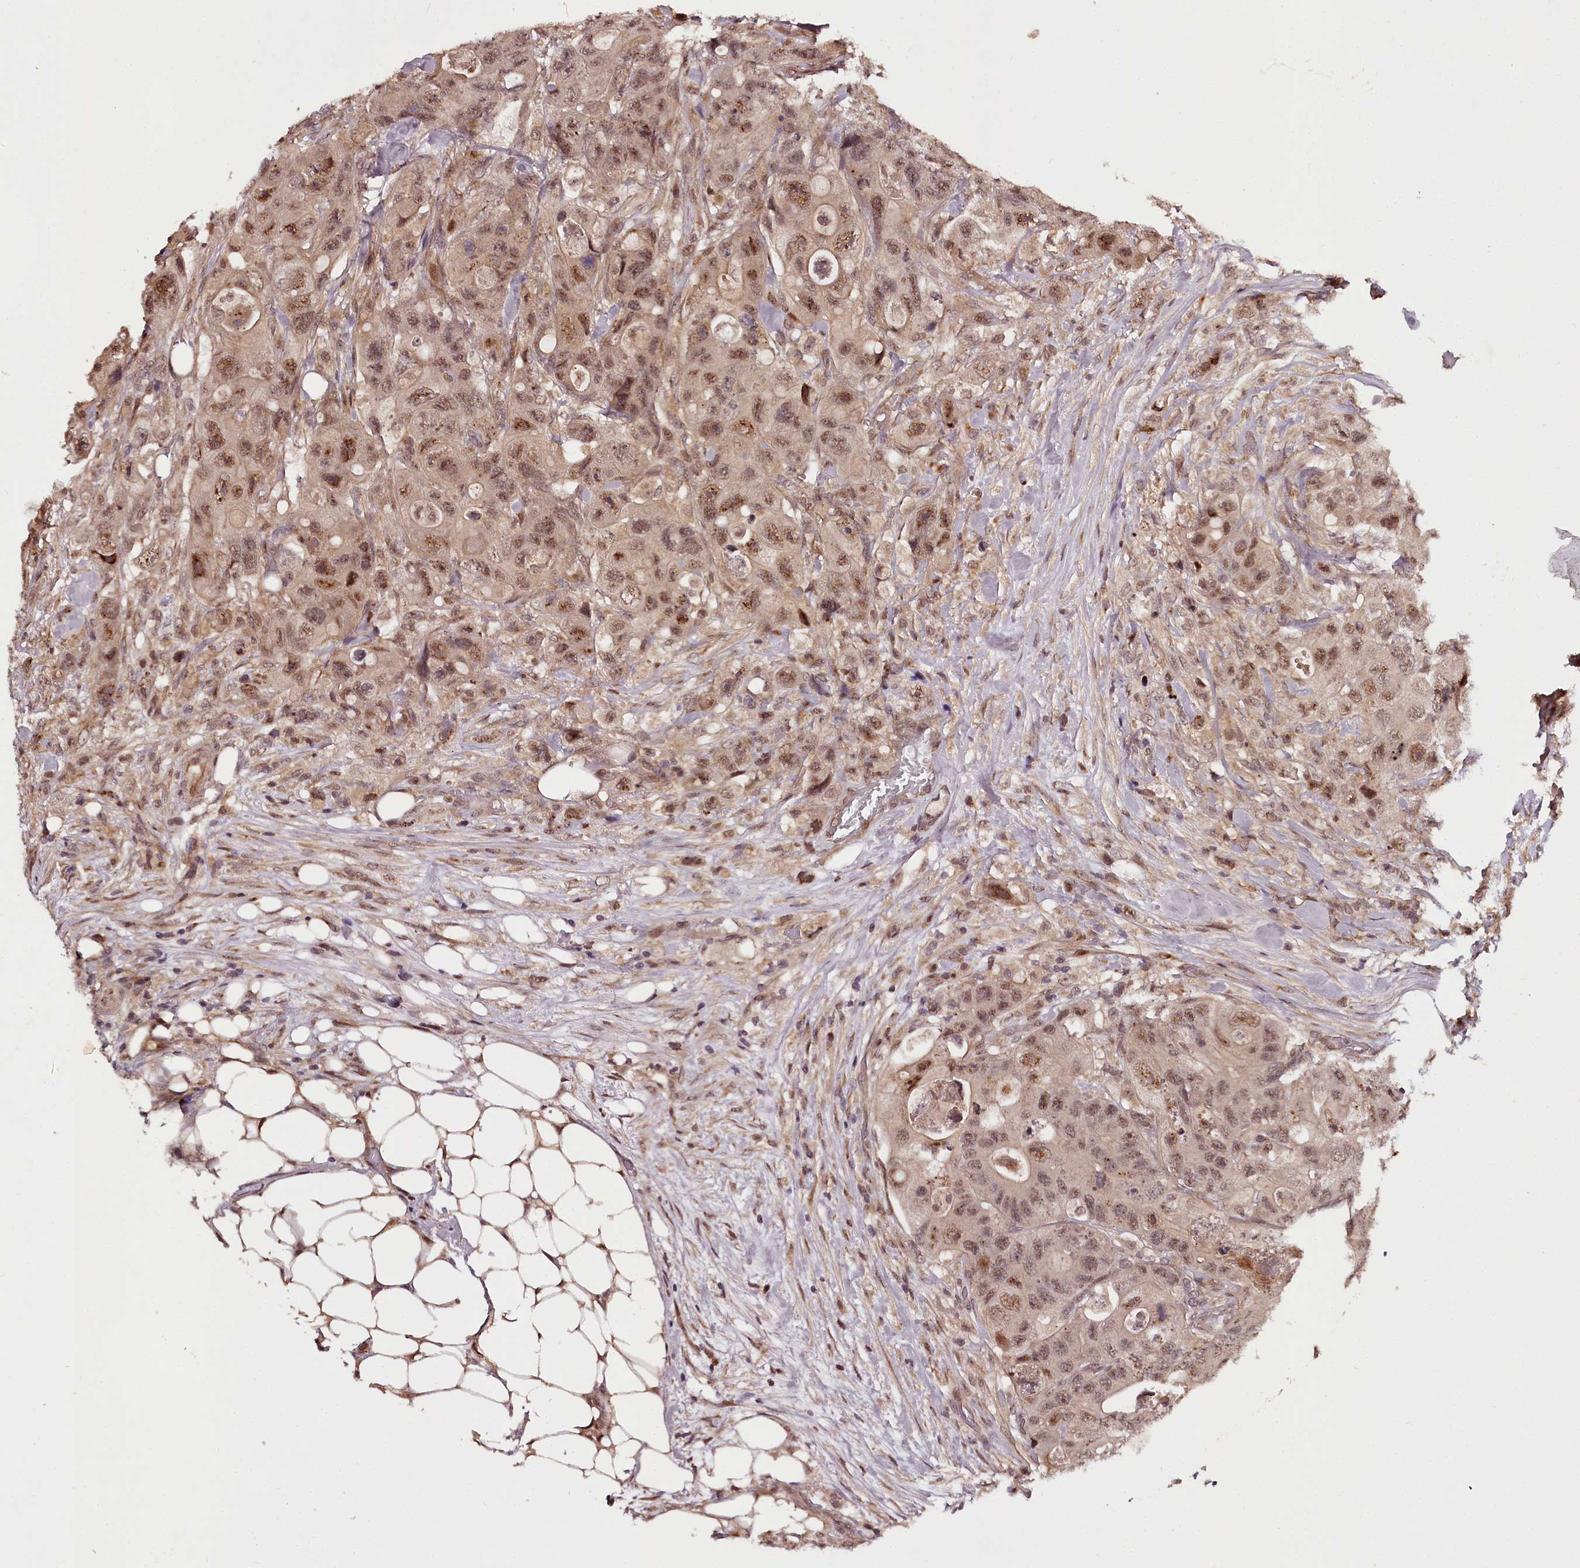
{"staining": {"intensity": "moderate", "quantity": ">75%", "location": "cytoplasmic/membranous,nuclear"}, "tissue": "colorectal cancer", "cell_type": "Tumor cells", "image_type": "cancer", "snomed": [{"axis": "morphology", "description": "Adenocarcinoma, NOS"}, {"axis": "topography", "description": "Colon"}], "caption": "The micrograph demonstrates a brown stain indicating the presence of a protein in the cytoplasmic/membranous and nuclear of tumor cells in colorectal cancer. The staining is performed using DAB brown chromogen to label protein expression. The nuclei are counter-stained blue using hematoxylin.", "gene": "MAML3", "patient": {"sex": "female", "age": 46}}